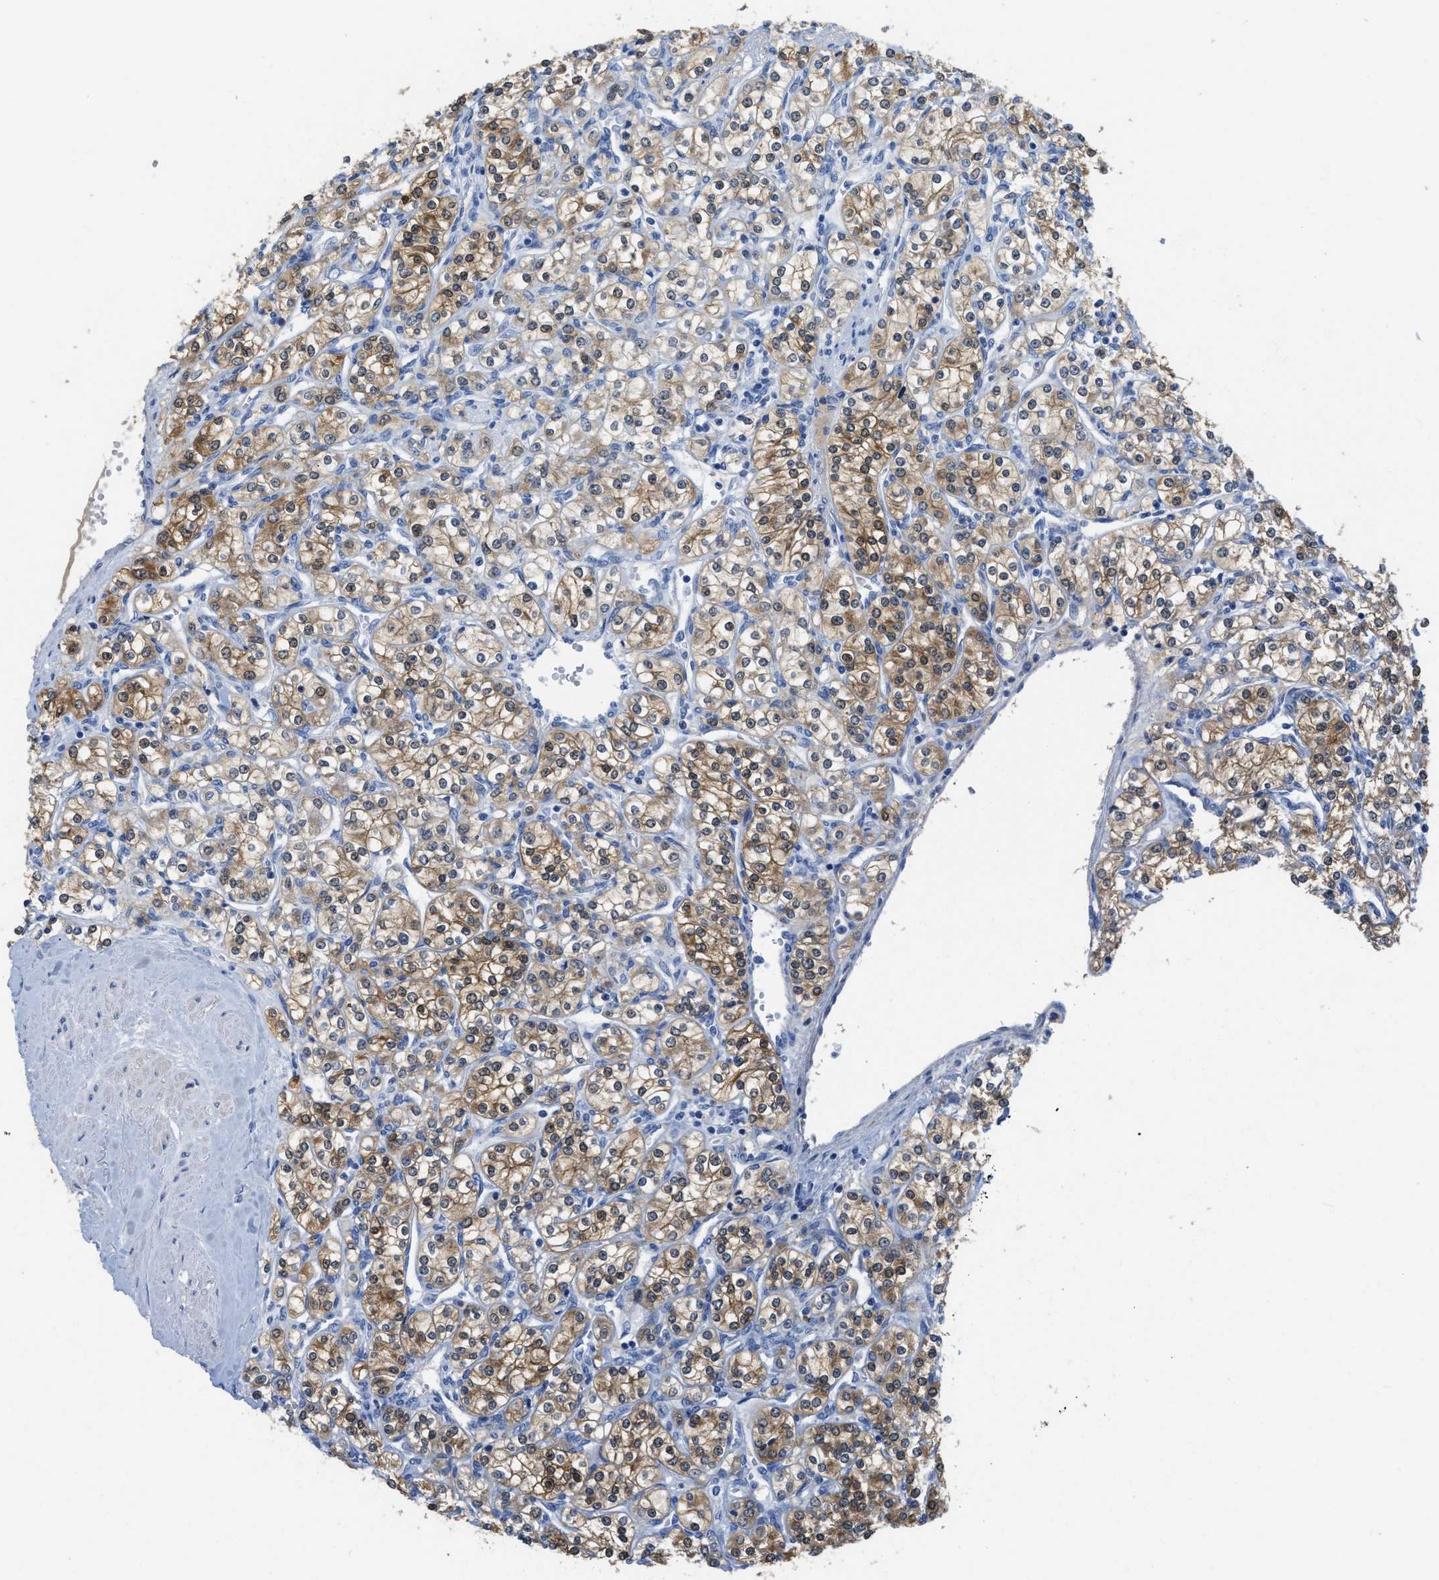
{"staining": {"intensity": "moderate", "quantity": ">75%", "location": "cytoplasmic/membranous"}, "tissue": "renal cancer", "cell_type": "Tumor cells", "image_type": "cancer", "snomed": [{"axis": "morphology", "description": "Adenocarcinoma, NOS"}, {"axis": "topography", "description": "Kidney"}], "caption": "Immunohistochemical staining of human renal adenocarcinoma demonstrates medium levels of moderate cytoplasmic/membranous positivity in approximately >75% of tumor cells. (DAB IHC with brightfield microscopy, high magnification).", "gene": "CRYM", "patient": {"sex": "male", "age": 77}}